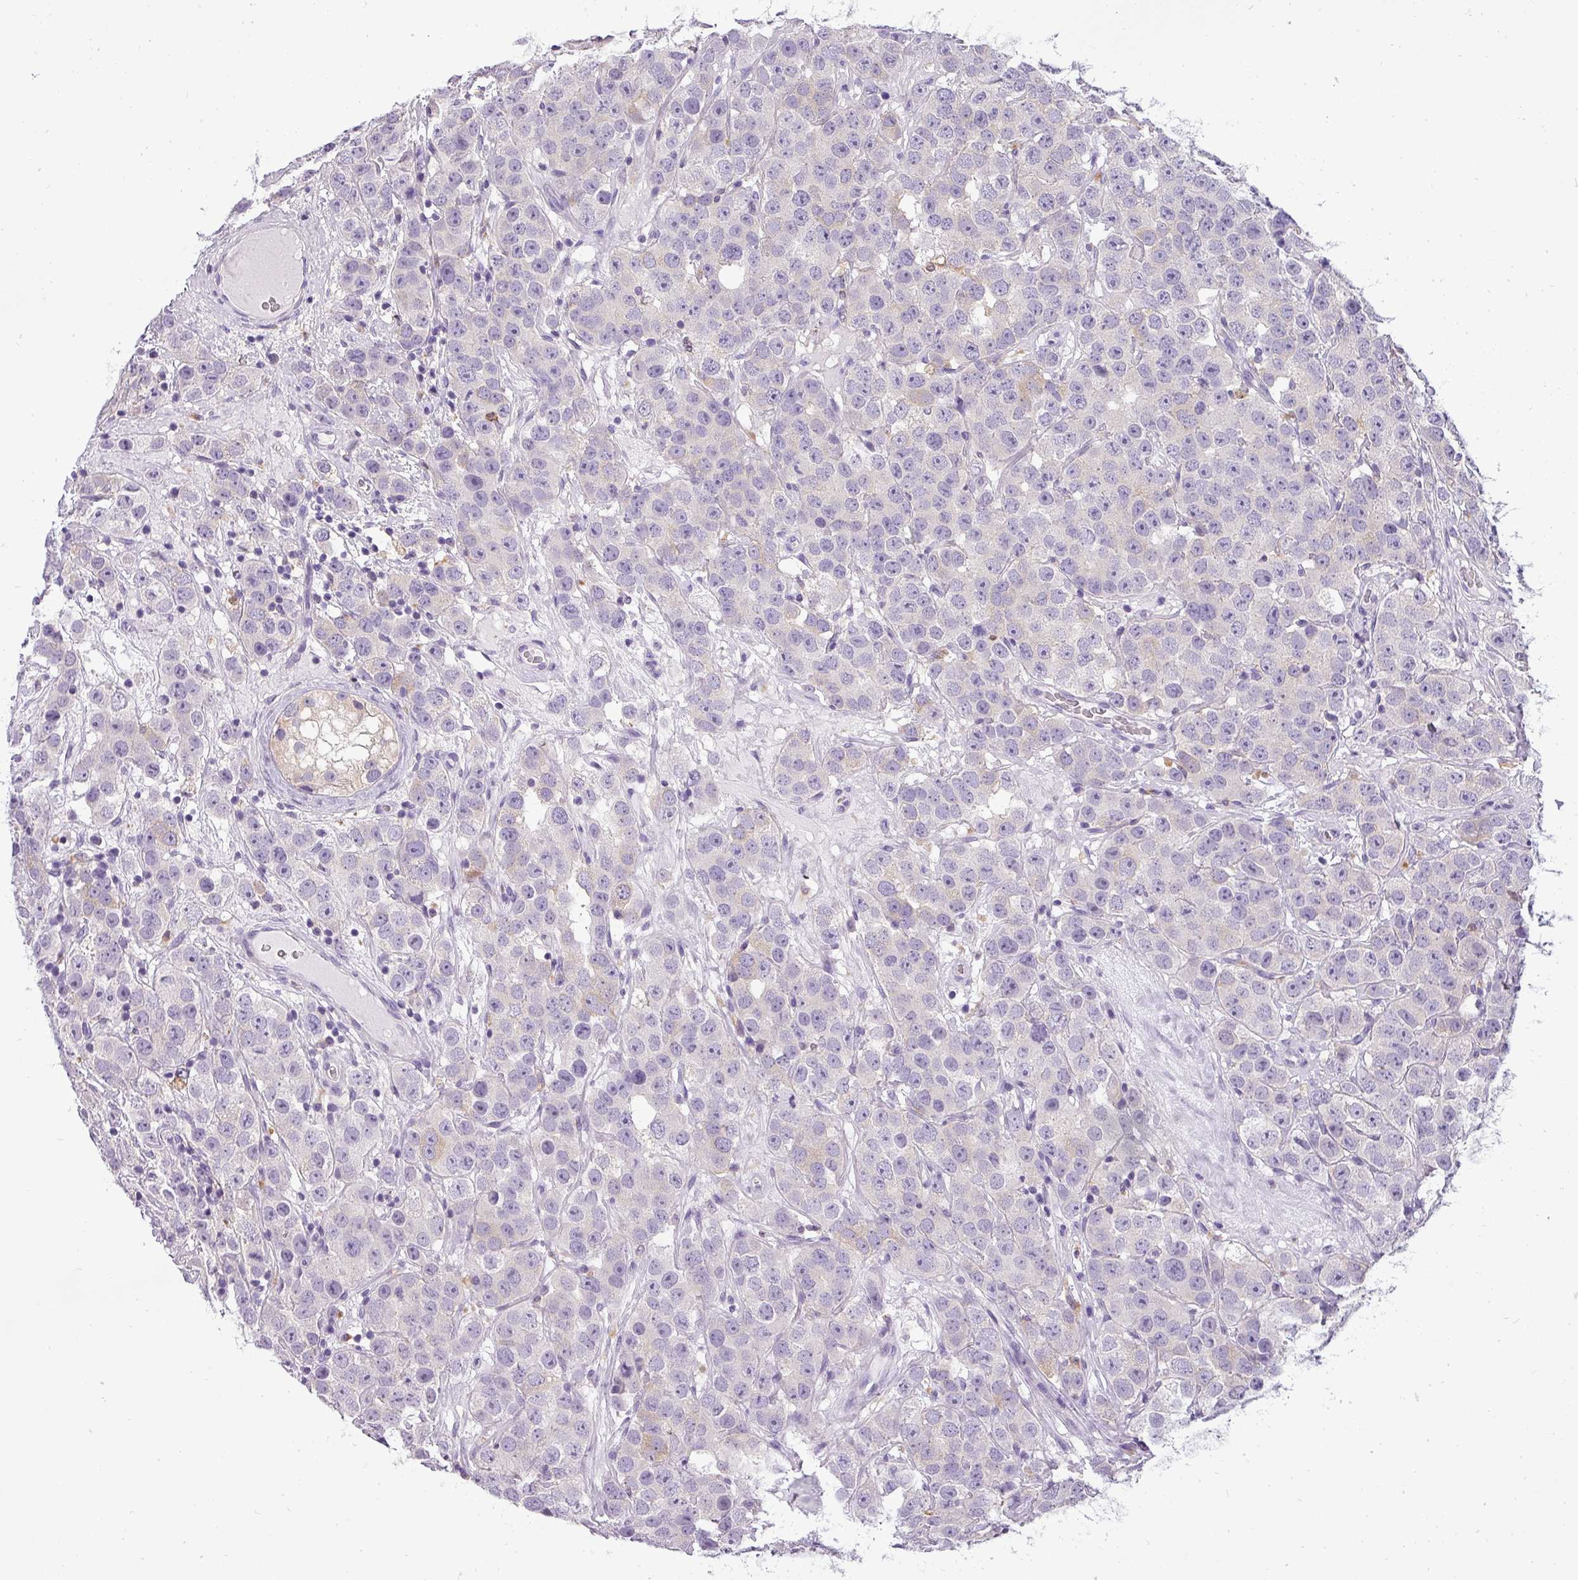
{"staining": {"intensity": "negative", "quantity": "none", "location": "none"}, "tissue": "testis cancer", "cell_type": "Tumor cells", "image_type": "cancer", "snomed": [{"axis": "morphology", "description": "Seminoma, NOS"}, {"axis": "topography", "description": "Testis"}], "caption": "The immunohistochemistry (IHC) histopathology image has no significant positivity in tumor cells of testis seminoma tissue.", "gene": "ATP6V1D", "patient": {"sex": "male", "age": 28}}